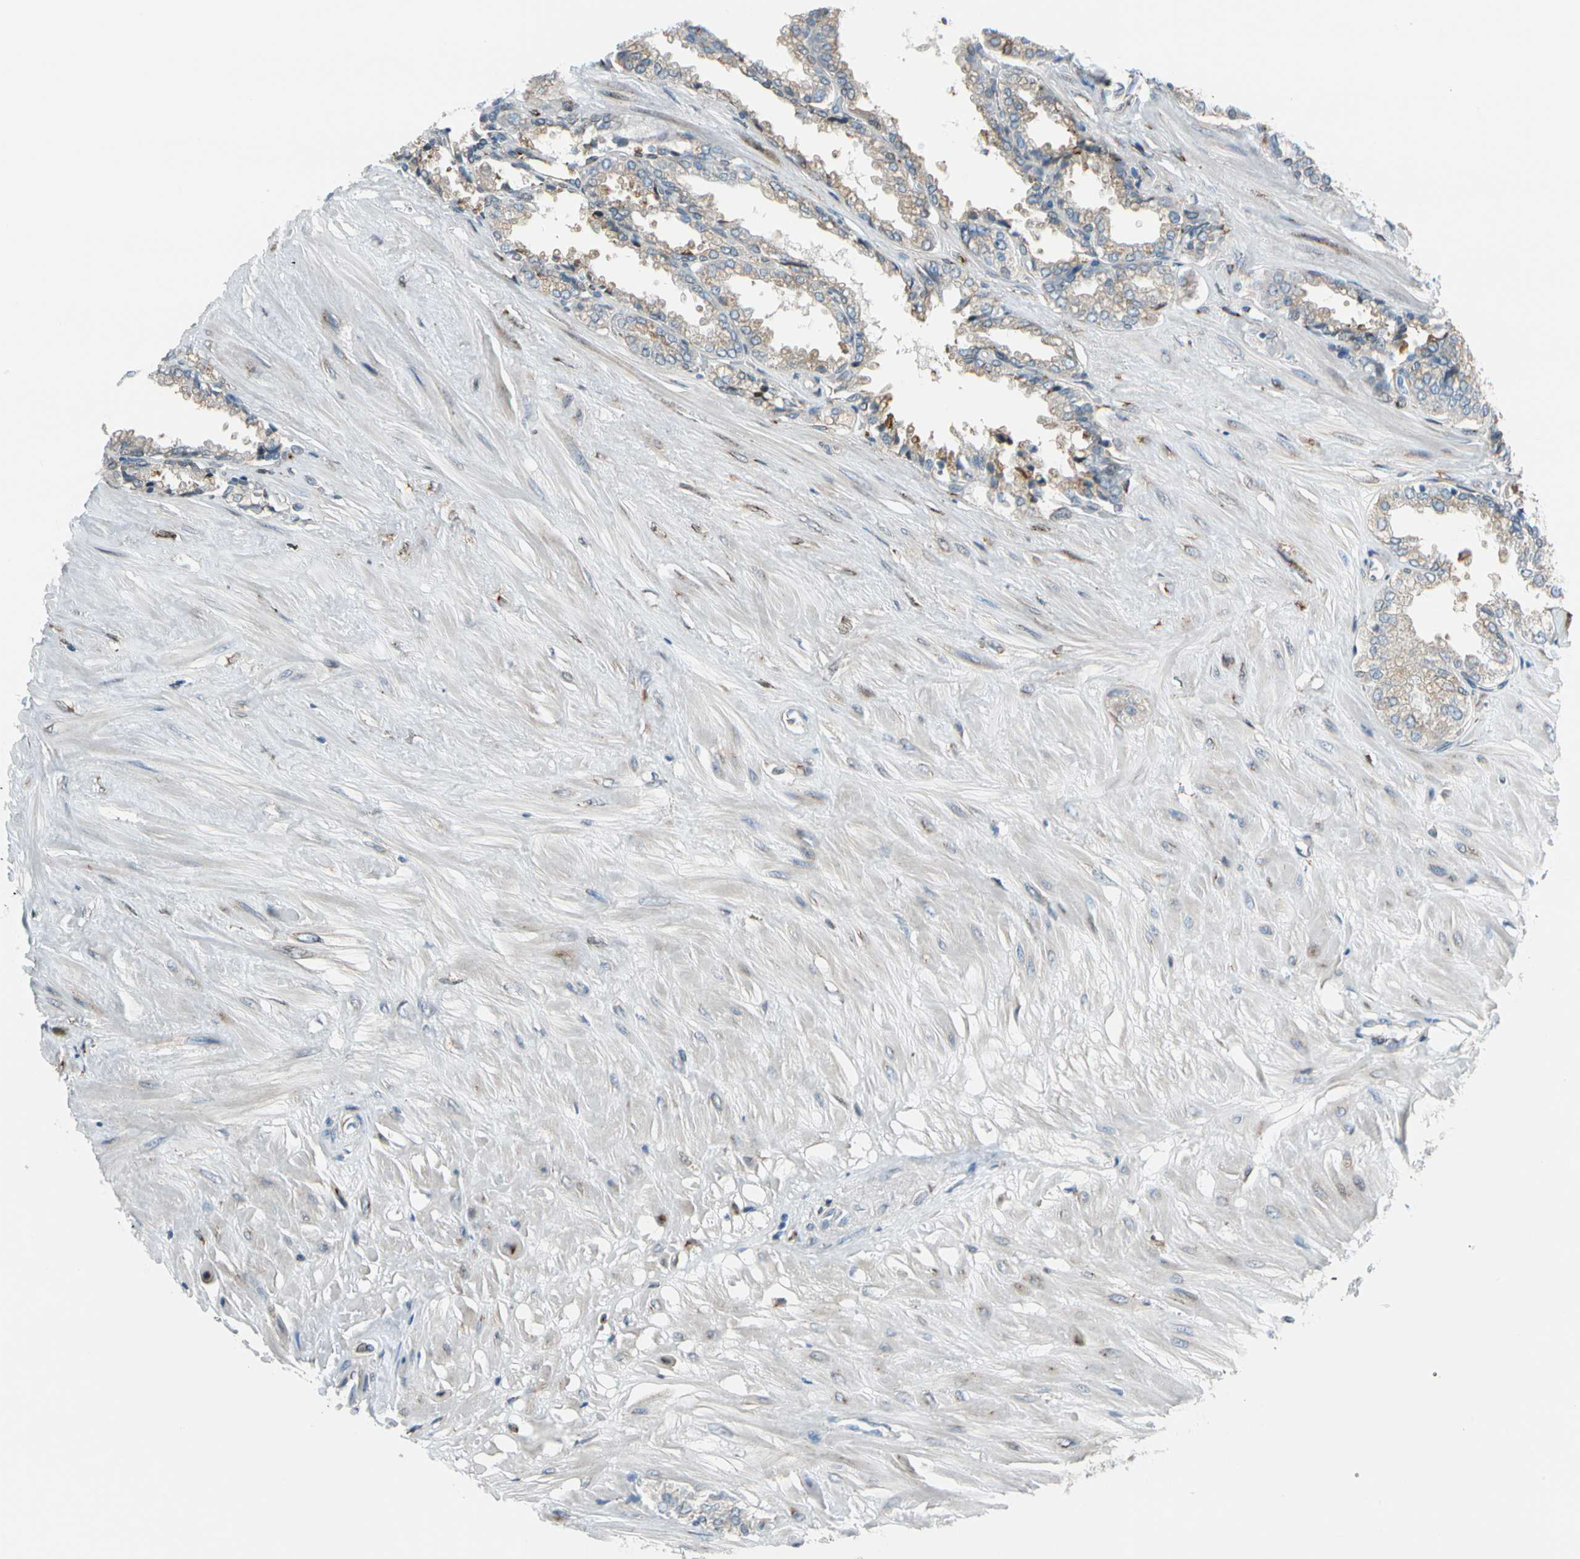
{"staining": {"intensity": "weak", "quantity": ">75%", "location": "cytoplasmic/membranous"}, "tissue": "seminal vesicle", "cell_type": "Glandular cells", "image_type": "normal", "snomed": [{"axis": "morphology", "description": "Normal tissue, NOS"}, {"axis": "topography", "description": "Seminal veicle"}], "caption": "This micrograph displays immunohistochemistry staining of normal human seminal vesicle, with low weak cytoplasmic/membranous positivity in approximately >75% of glandular cells.", "gene": "NUCB1", "patient": {"sex": "male", "age": 46}}